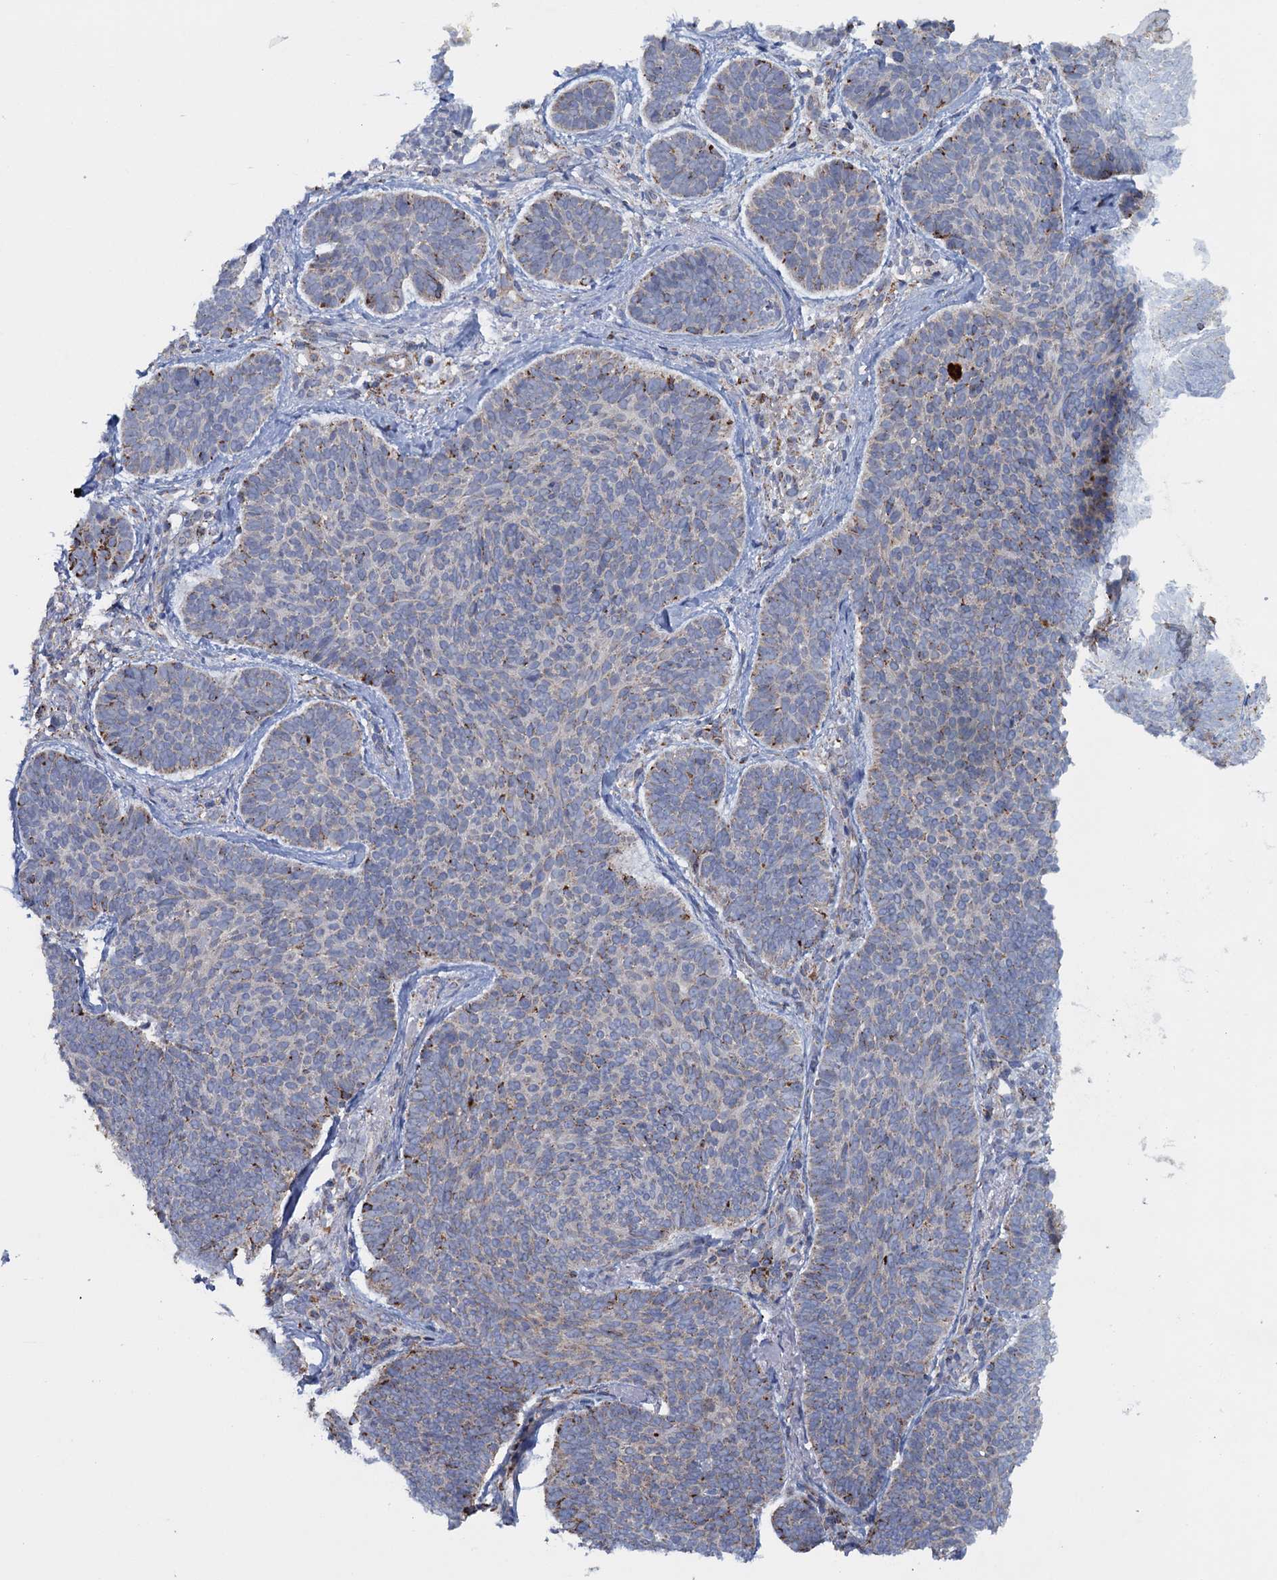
{"staining": {"intensity": "moderate", "quantity": "<25%", "location": "cytoplasmic/membranous"}, "tissue": "skin cancer", "cell_type": "Tumor cells", "image_type": "cancer", "snomed": [{"axis": "morphology", "description": "Basal cell carcinoma"}, {"axis": "topography", "description": "Skin"}], "caption": "Immunohistochemistry (DAB (3,3'-diaminobenzidine)) staining of human skin cancer shows moderate cytoplasmic/membranous protein staining in approximately <25% of tumor cells.", "gene": "GTPBP3", "patient": {"sex": "female", "age": 74}}